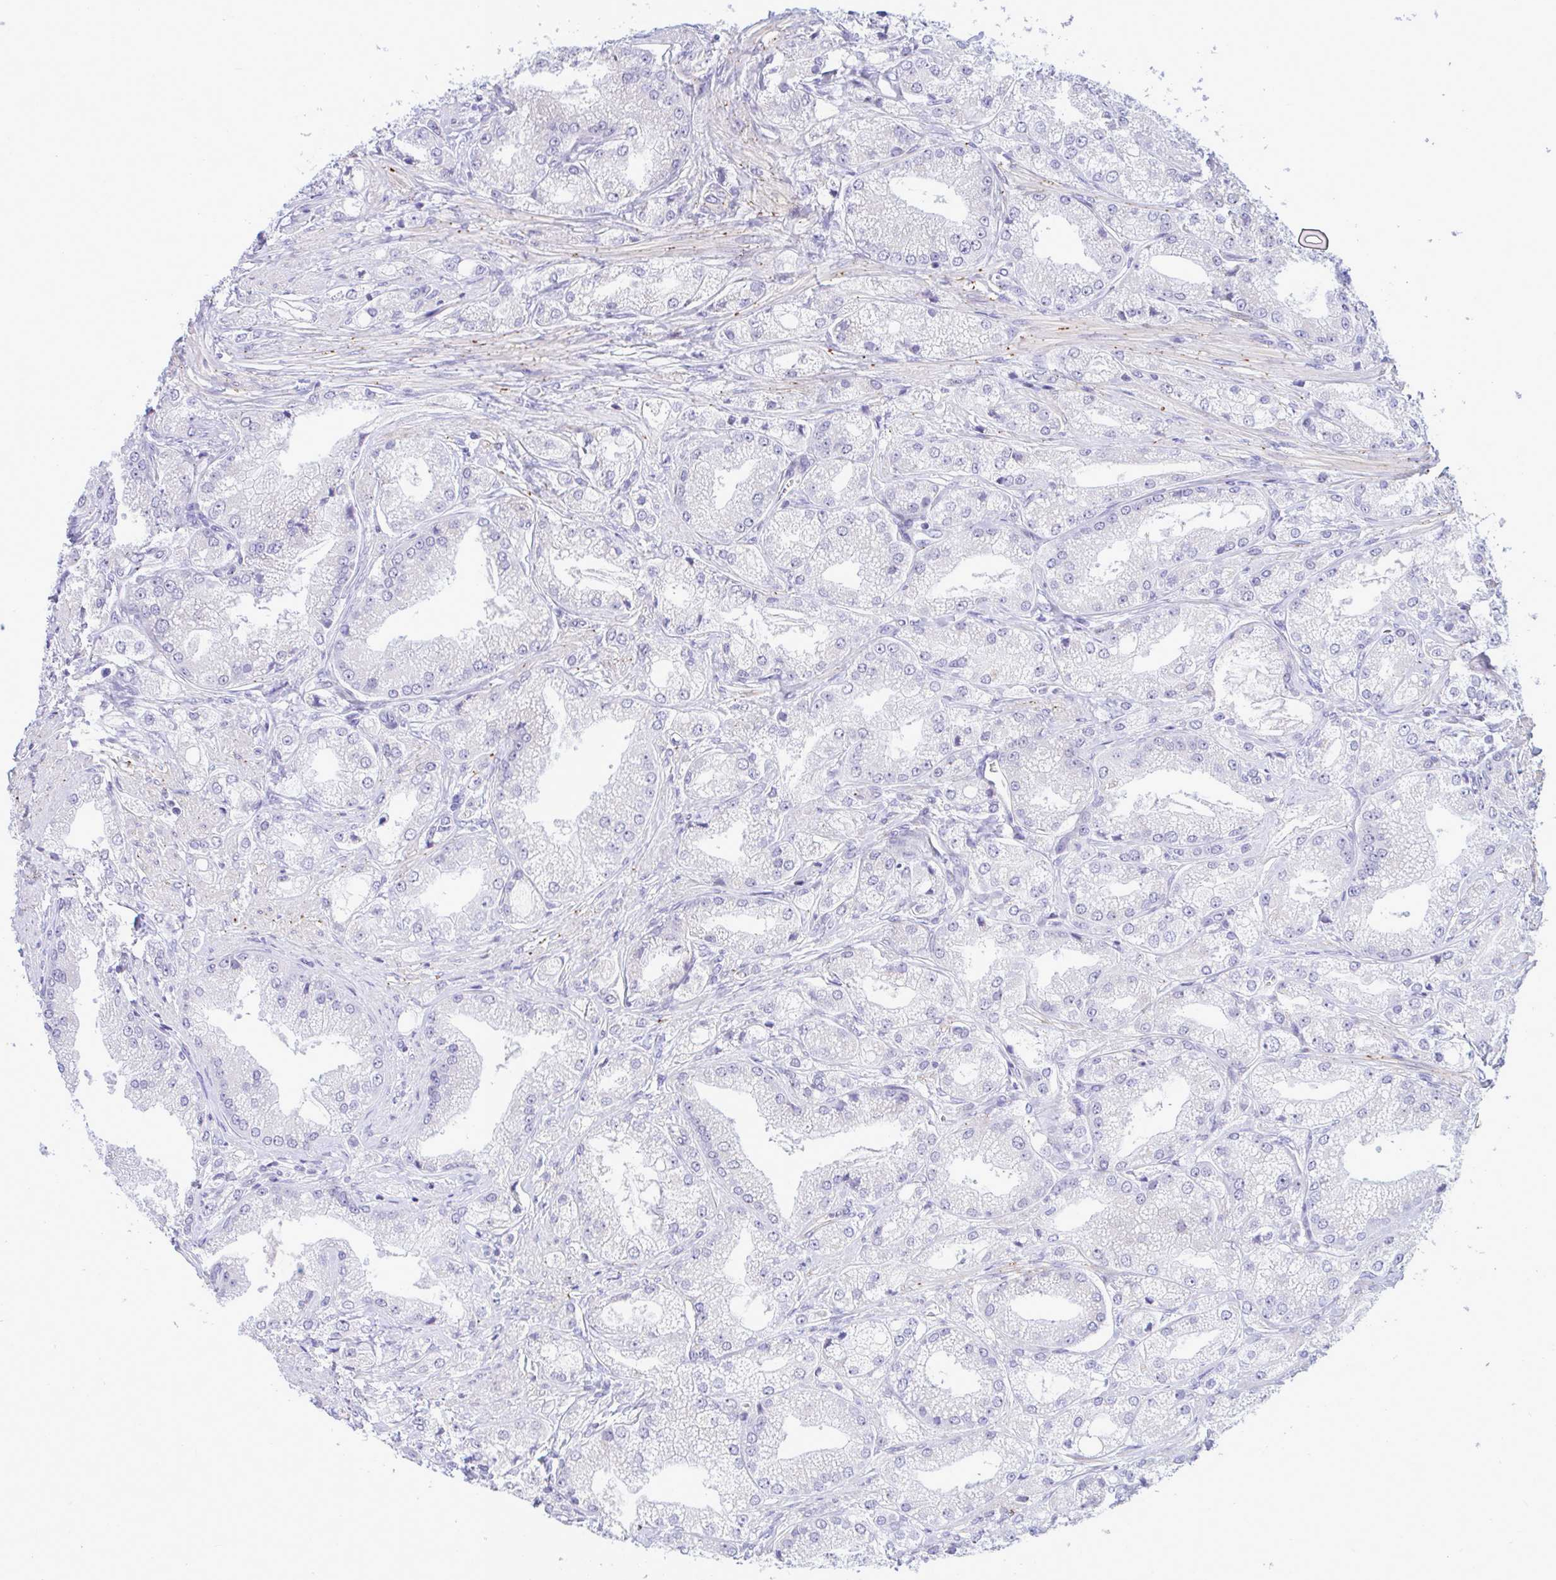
{"staining": {"intensity": "negative", "quantity": "none", "location": "none"}, "tissue": "prostate cancer", "cell_type": "Tumor cells", "image_type": "cancer", "snomed": [{"axis": "morphology", "description": "Adenocarcinoma, High grade"}, {"axis": "topography", "description": "Prostate"}], "caption": "This is an IHC photomicrograph of human prostate cancer. There is no positivity in tumor cells.", "gene": "SLC25A51", "patient": {"sex": "male", "age": 61}}